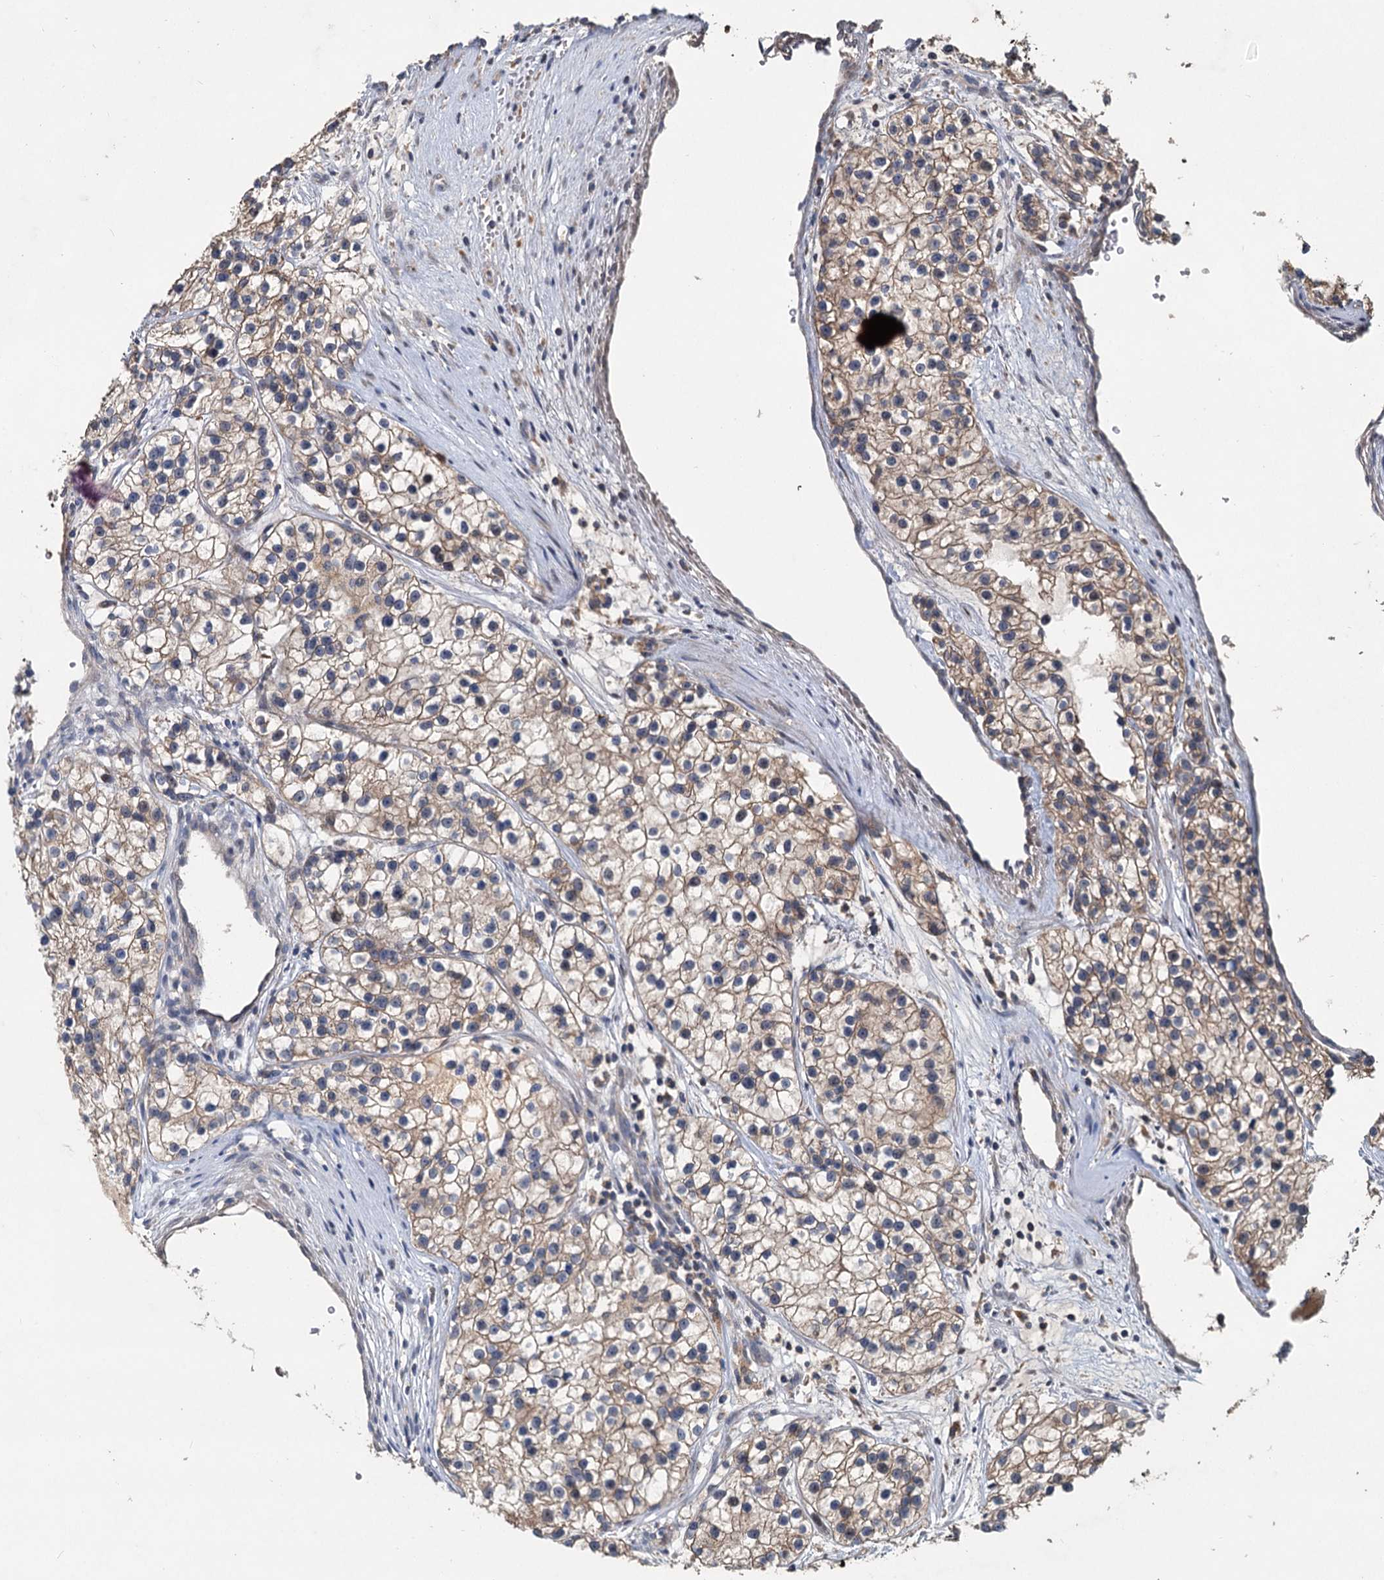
{"staining": {"intensity": "weak", "quantity": ">75%", "location": "cytoplasmic/membranous"}, "tissue": "renal cancer", "cell_type": "Tumor cells", "image_type": "cancer", "snomed": [{"axis": "morphology", "description": "Adenocarcinoma, NOS"}, {"axis": "topography", "description": "Kidney"}], "caption": "Renal adenocarcinoma stained for a protein shows weak cytoplasmic/membranous positivity in tumor cells.", "gene": "OTUB1", "patient": {"sex": "female", "age": 57}}